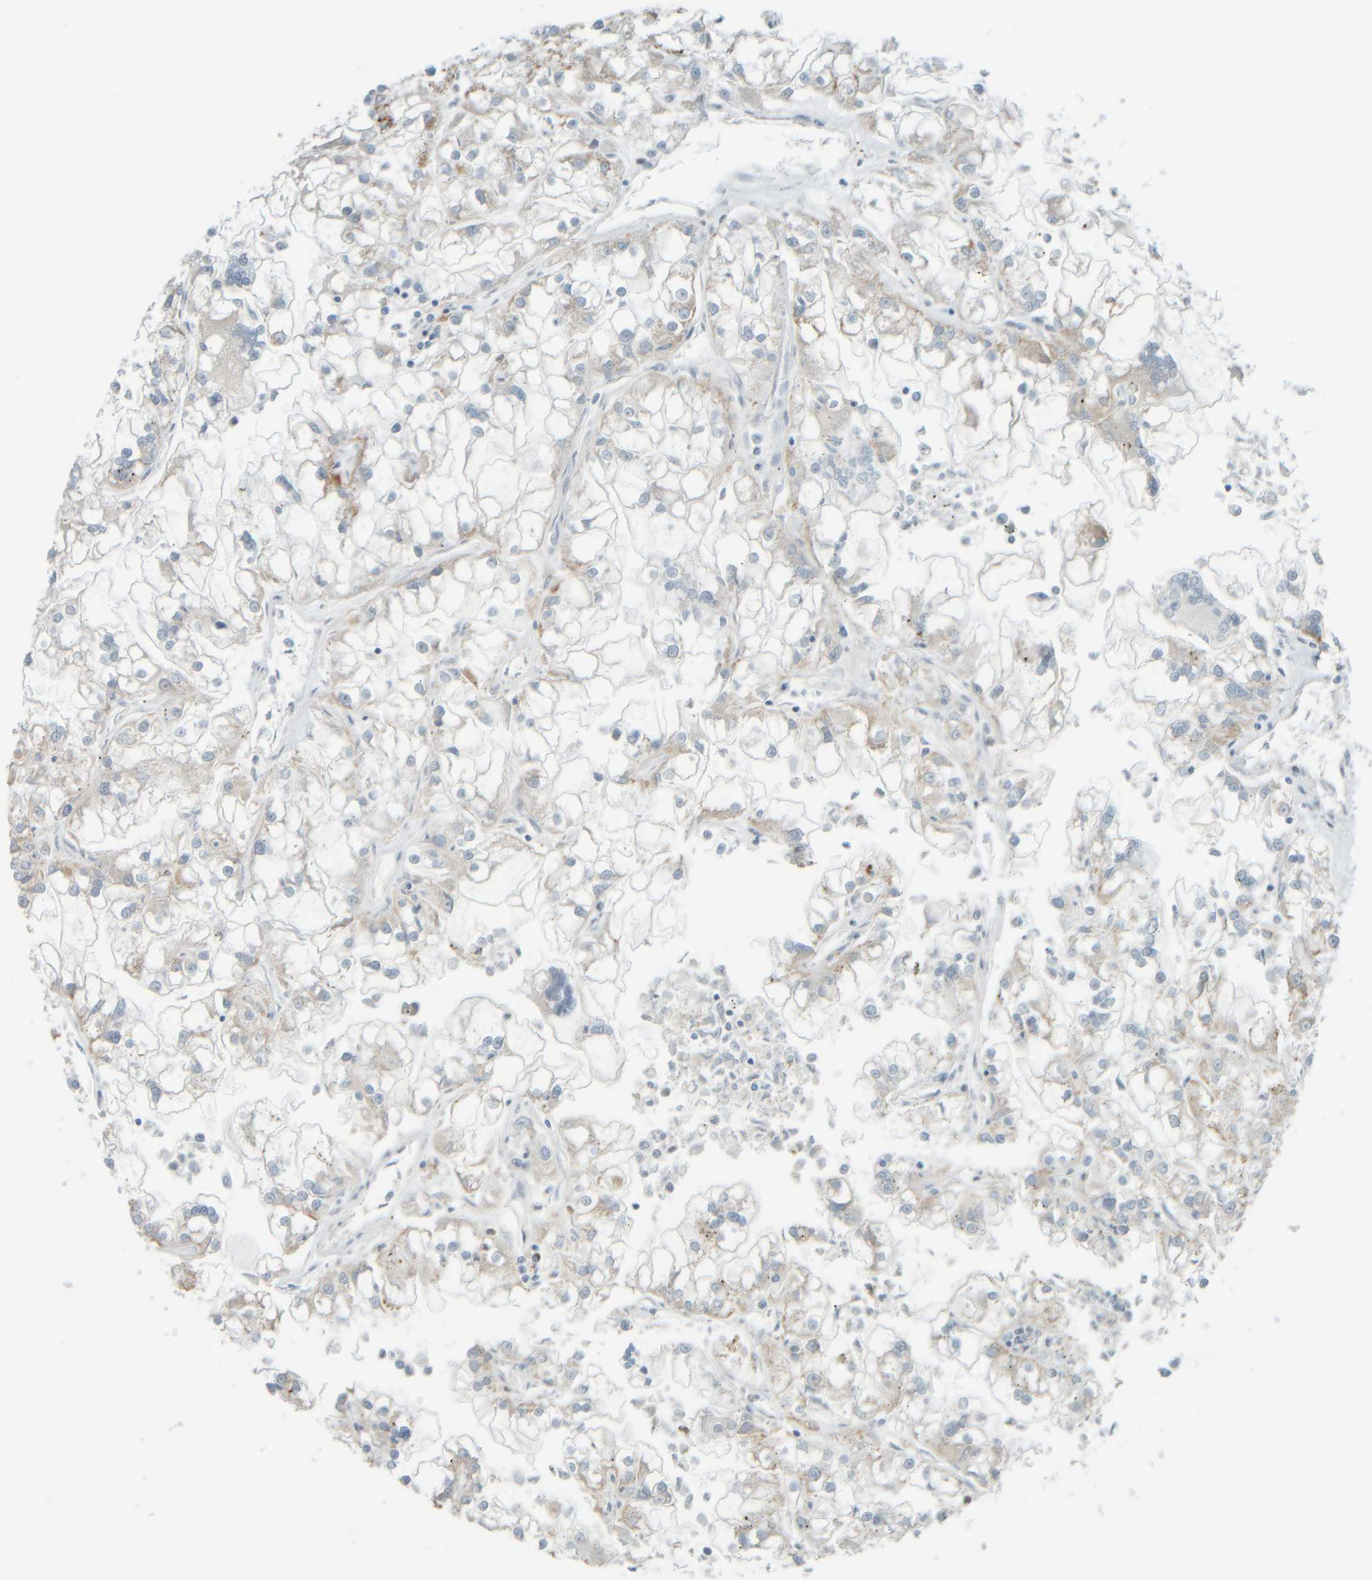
{"staining": {"intensity": "weak", "quantity": "<25%", "location": "cytoplasmic/membranous"}, "tissue": "renal cancer", "cell_type": "Tumor cells", "image_type": "cancer", "snomed": [{"axis": "morphology", "description": "Adenocarcinoma, NOS"}, {"axis": "topography", "description": "Kidney"}], "caption": "This is an immunohistochemistry (IHC) histopathology image of human adenocarcinoma (renal). There is no positivity in tumor cells.", "gene": "PTGES3L-AARSD1", "patient": {"sex": "female", "age": 52}}